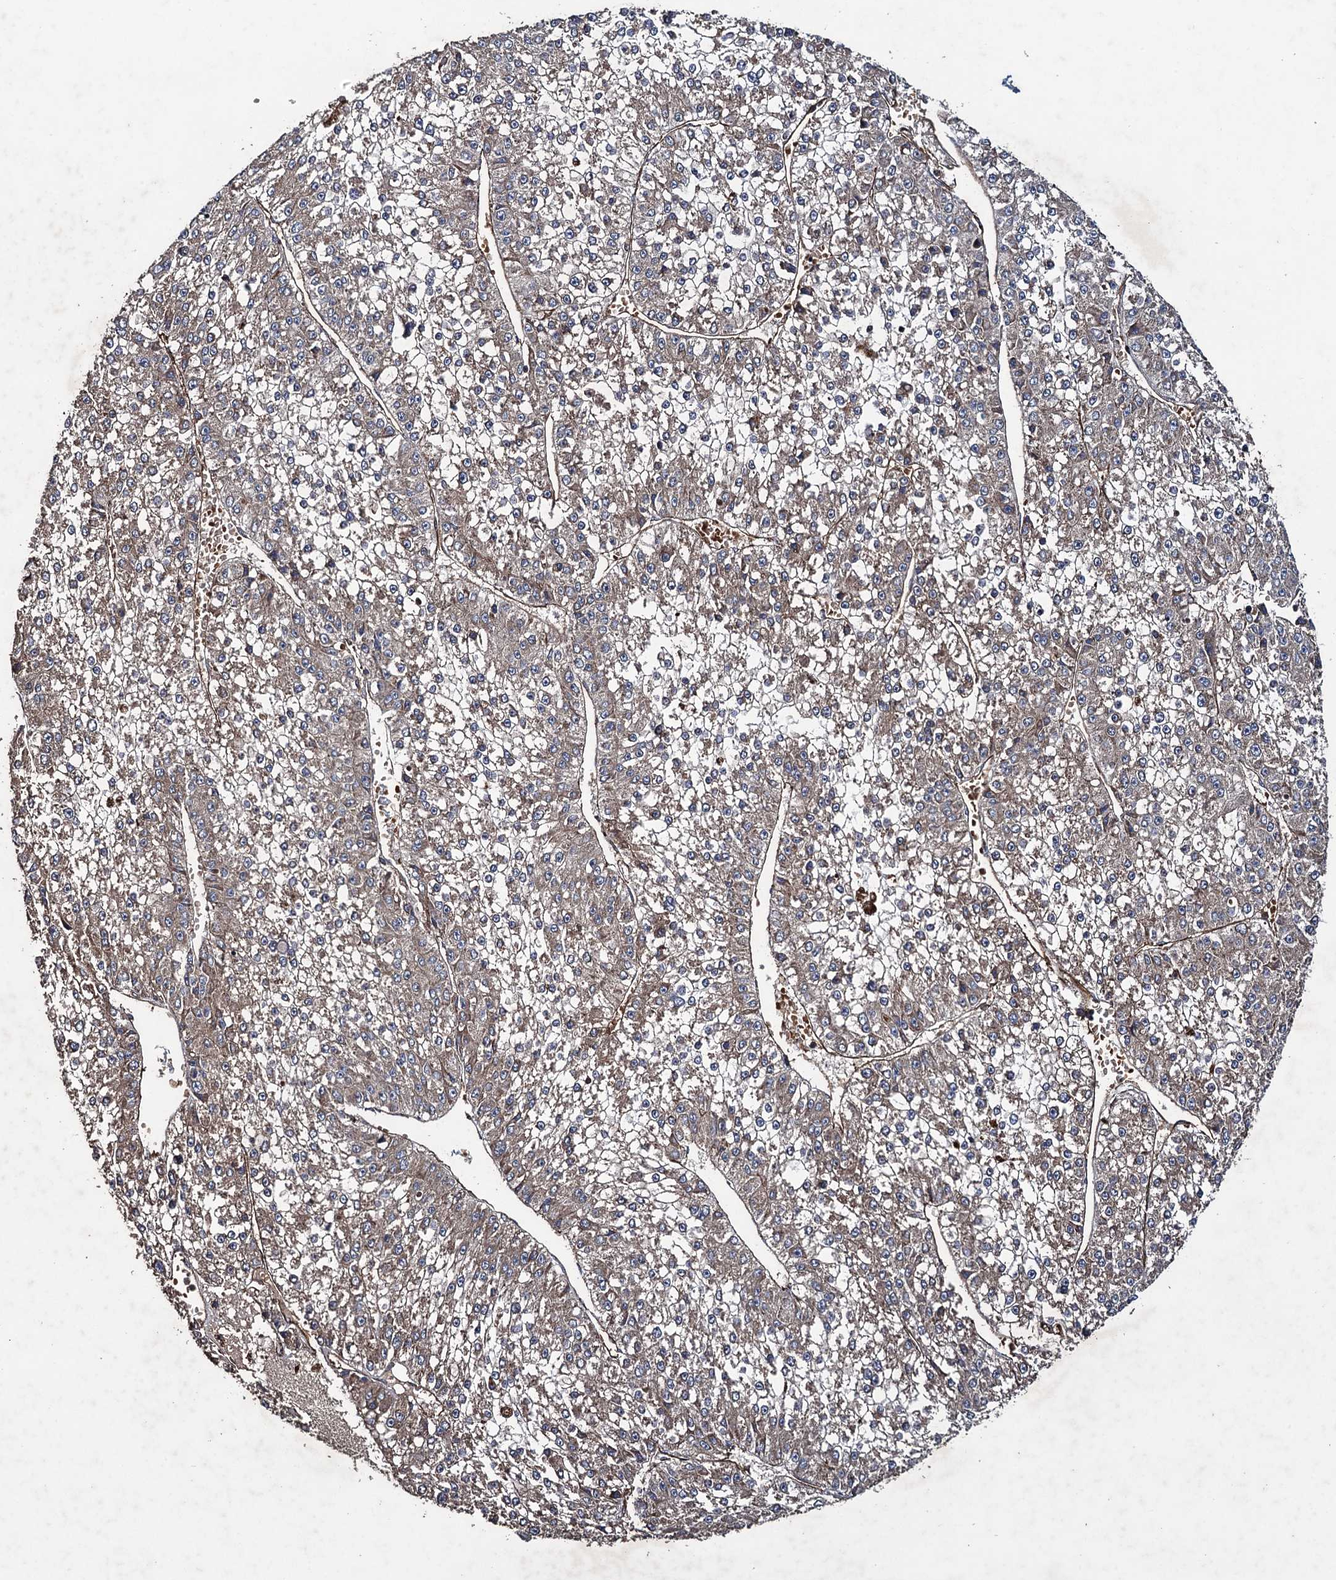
{"staining": {"intensity": "weak", "quantity": "25%-75%", "location": "cytoplasmic/membranous"}, "tissue": "liver cancer", "cell_type": "Tumor cells", "image_type": "cancer", "snomed": [{"axis": "morphology", "description": "Carcinoma, Hepatocellular, NOS"}, {"axis": "topography", "description": "Liver"}], "caption": "Protein staining of hepatocellular carcinoma (liver) tissue demonstrates weak cytoplasmic/membranous expression in about 25%-75% of tumor cells.", "gene": "TXNDC11", "patient": {"sex": "female", "age": 73}}